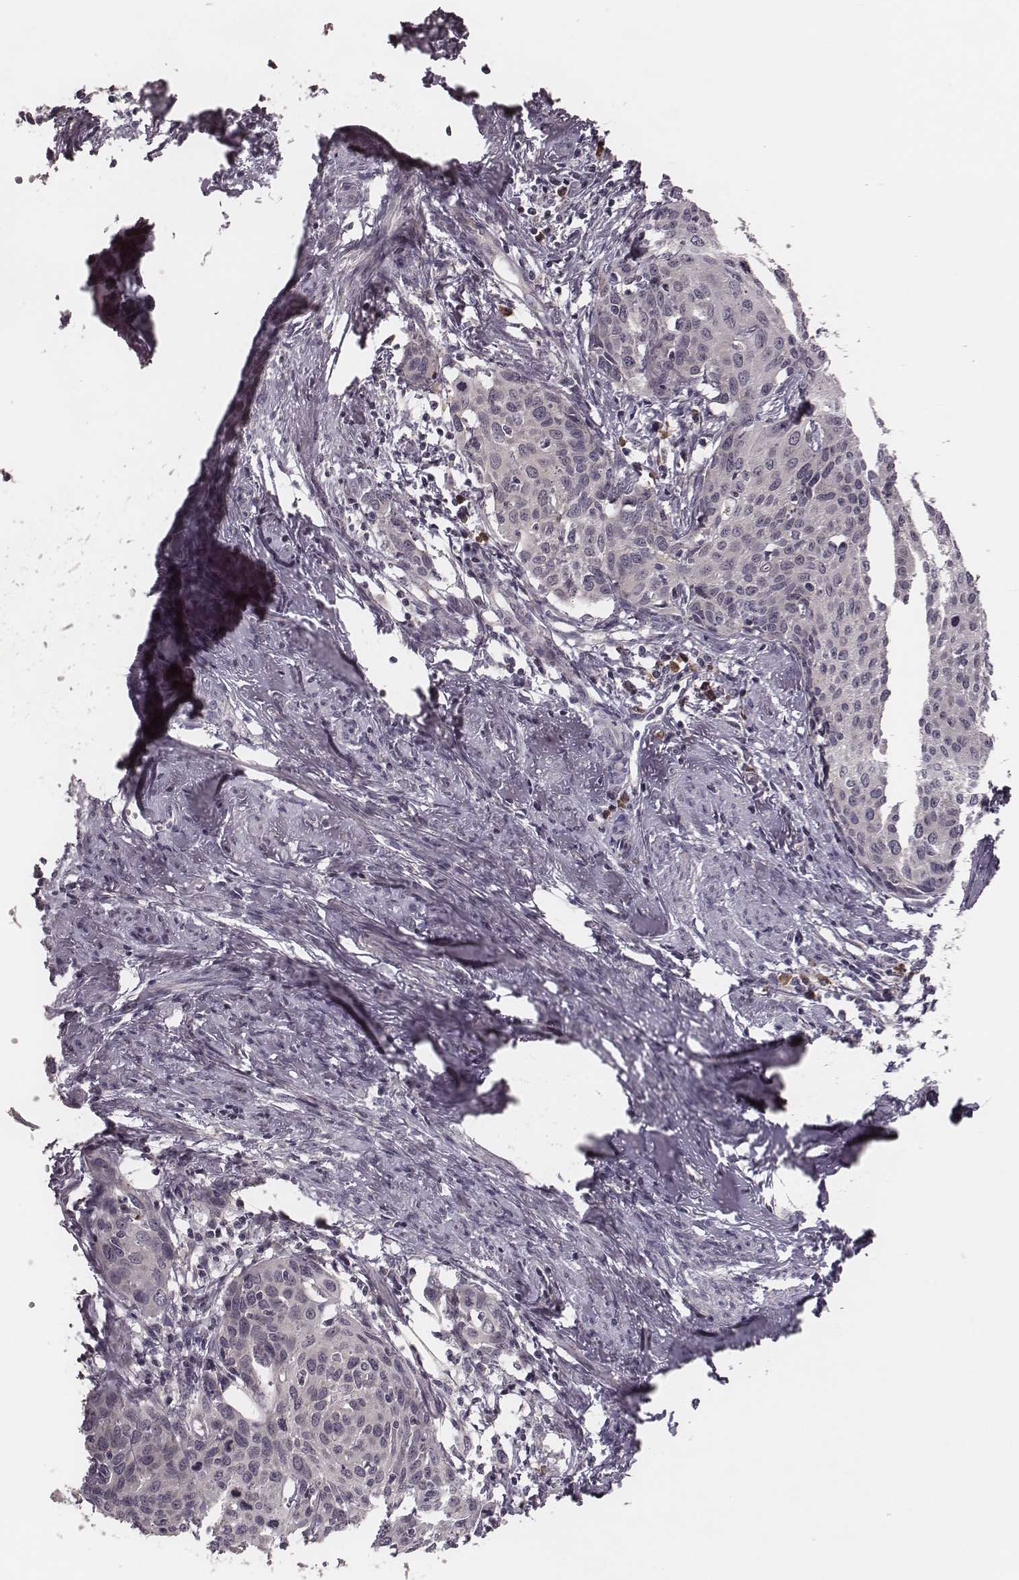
{"staining": {"intensity": "negative", "quantity": "none", "location": "none"}, "tissue": "cervical cancer", "cell_type": "Tumor cells", "image_type": "cancer", "snomed": [{"axis": "morphology", "description": "Squamous cell carcinoma, NOS"}, {"axis": "topography", "description": "Cervix"}], "caption": "The histopathology image displays no staining of tumor cells in cervical squamous cell carcinoma.", "gene": "P2RX5", "patient": {"sex": "female", "age": 62}}